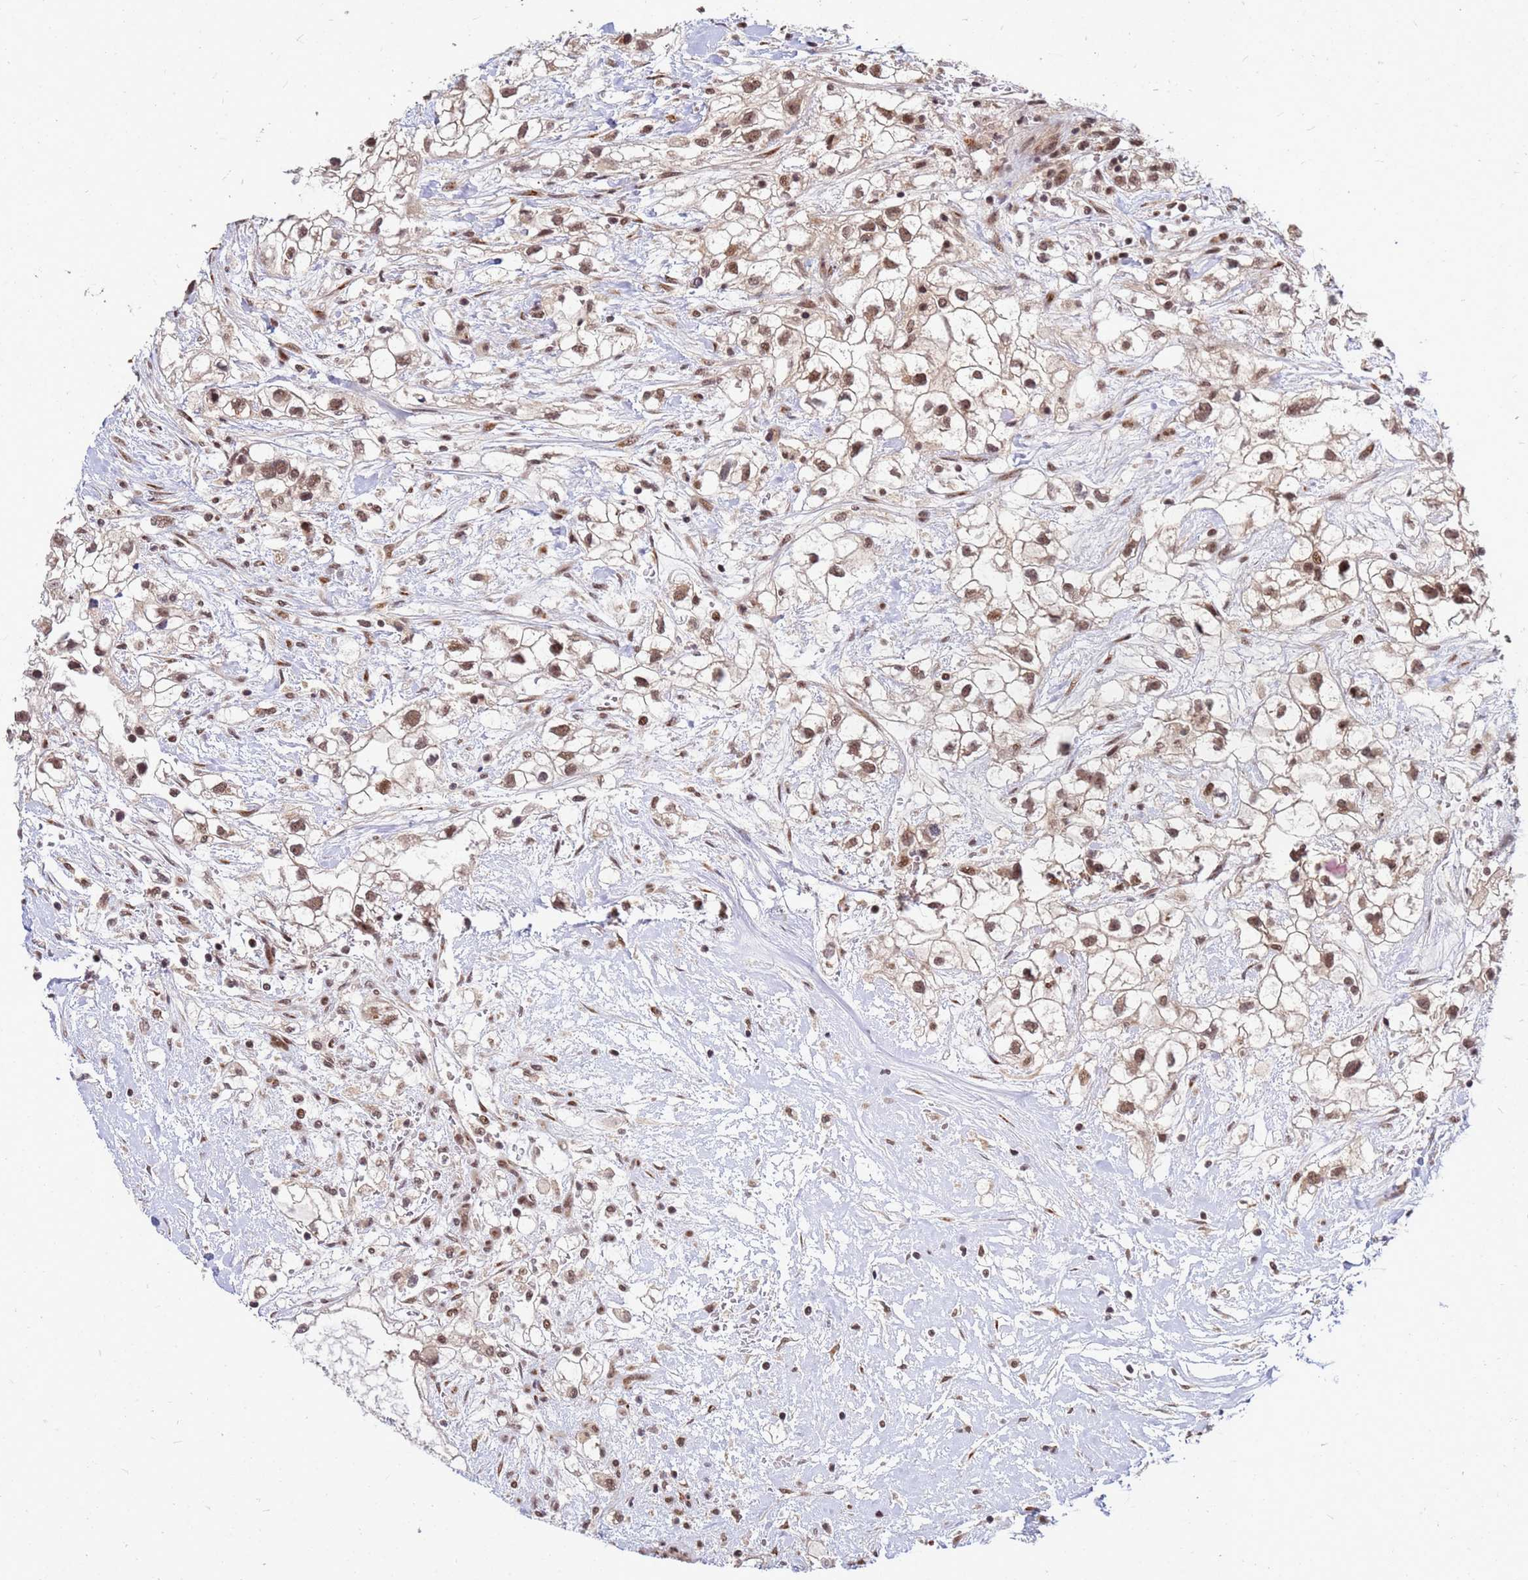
{"staining": {"intensity": "moderate", "quantity": ">75%", "location": "nuclear"}, "tissue": "renal cancer", "cell_type": "Tumor cells", "image_type": "cancer", "snomed": [{"axis": "morphology", "description": "Adenocarcinoma, NOS"}, {"axis": "topography", "description": "Kidney"}], "caption": "Protein expression analysis of human renal adenocarcinoma reveals moderate nuclear positivity in approximately >75% of tumor cells.", "gene": "NCBP2", "patient": {"sex": "male", "age": 59}}